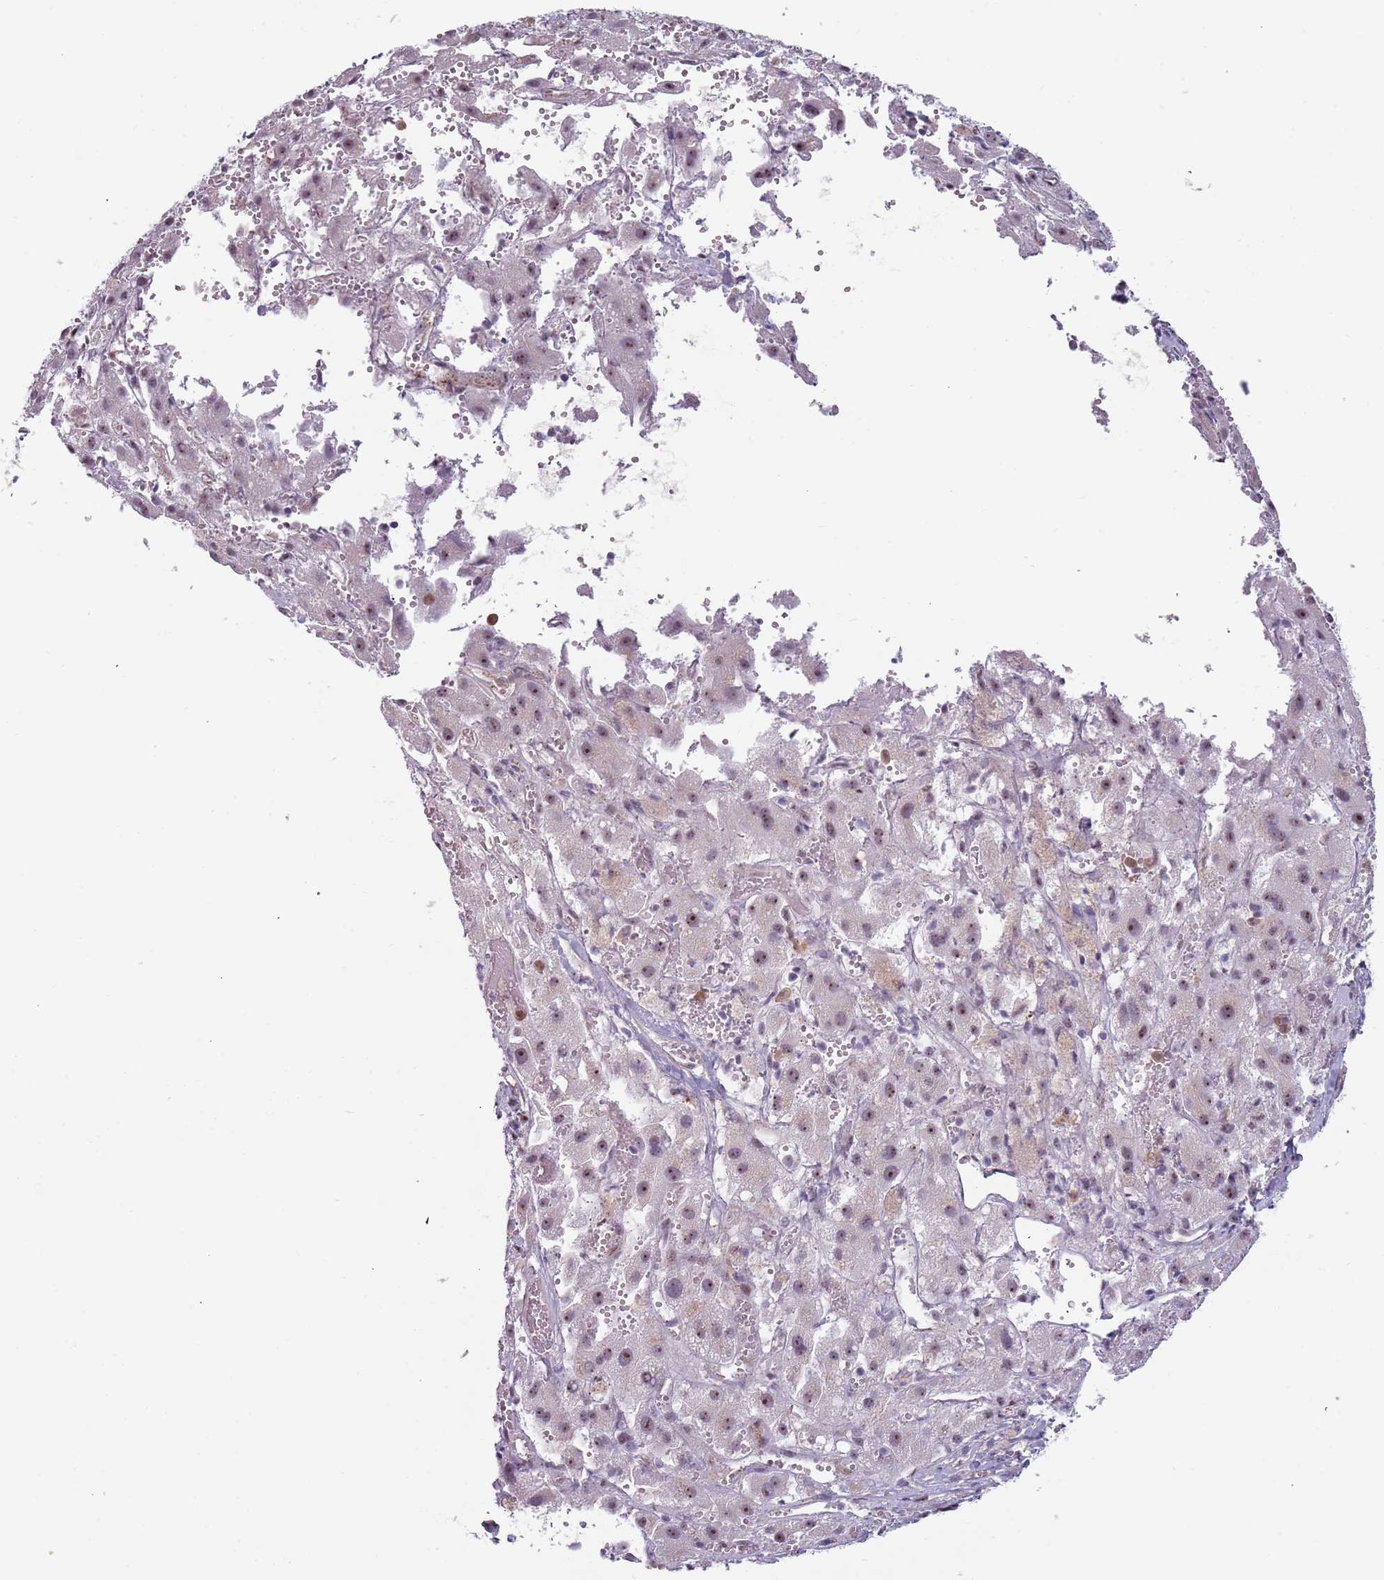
{"staining": {"intensity": "moderate", "quantity": "25%-75%", "location": "nuclear"}, "tissue": "liver cancer", "cell_type": "Tumor cells", "image_type": "cancer", "snomed": [{"axis": "morphology", "description": "Carcinoma, Hepatocellular, NOS"}, {"axis": "topography", "description": "Liver"}], "caption": "Protein staining demonstrates moderate nuclear staining in about 25%-75% of tumor cells in liver cancer (hepatocellular carcinoma).", "gene": "REXO4", "patient": {"sex": "female", "age": 58}}